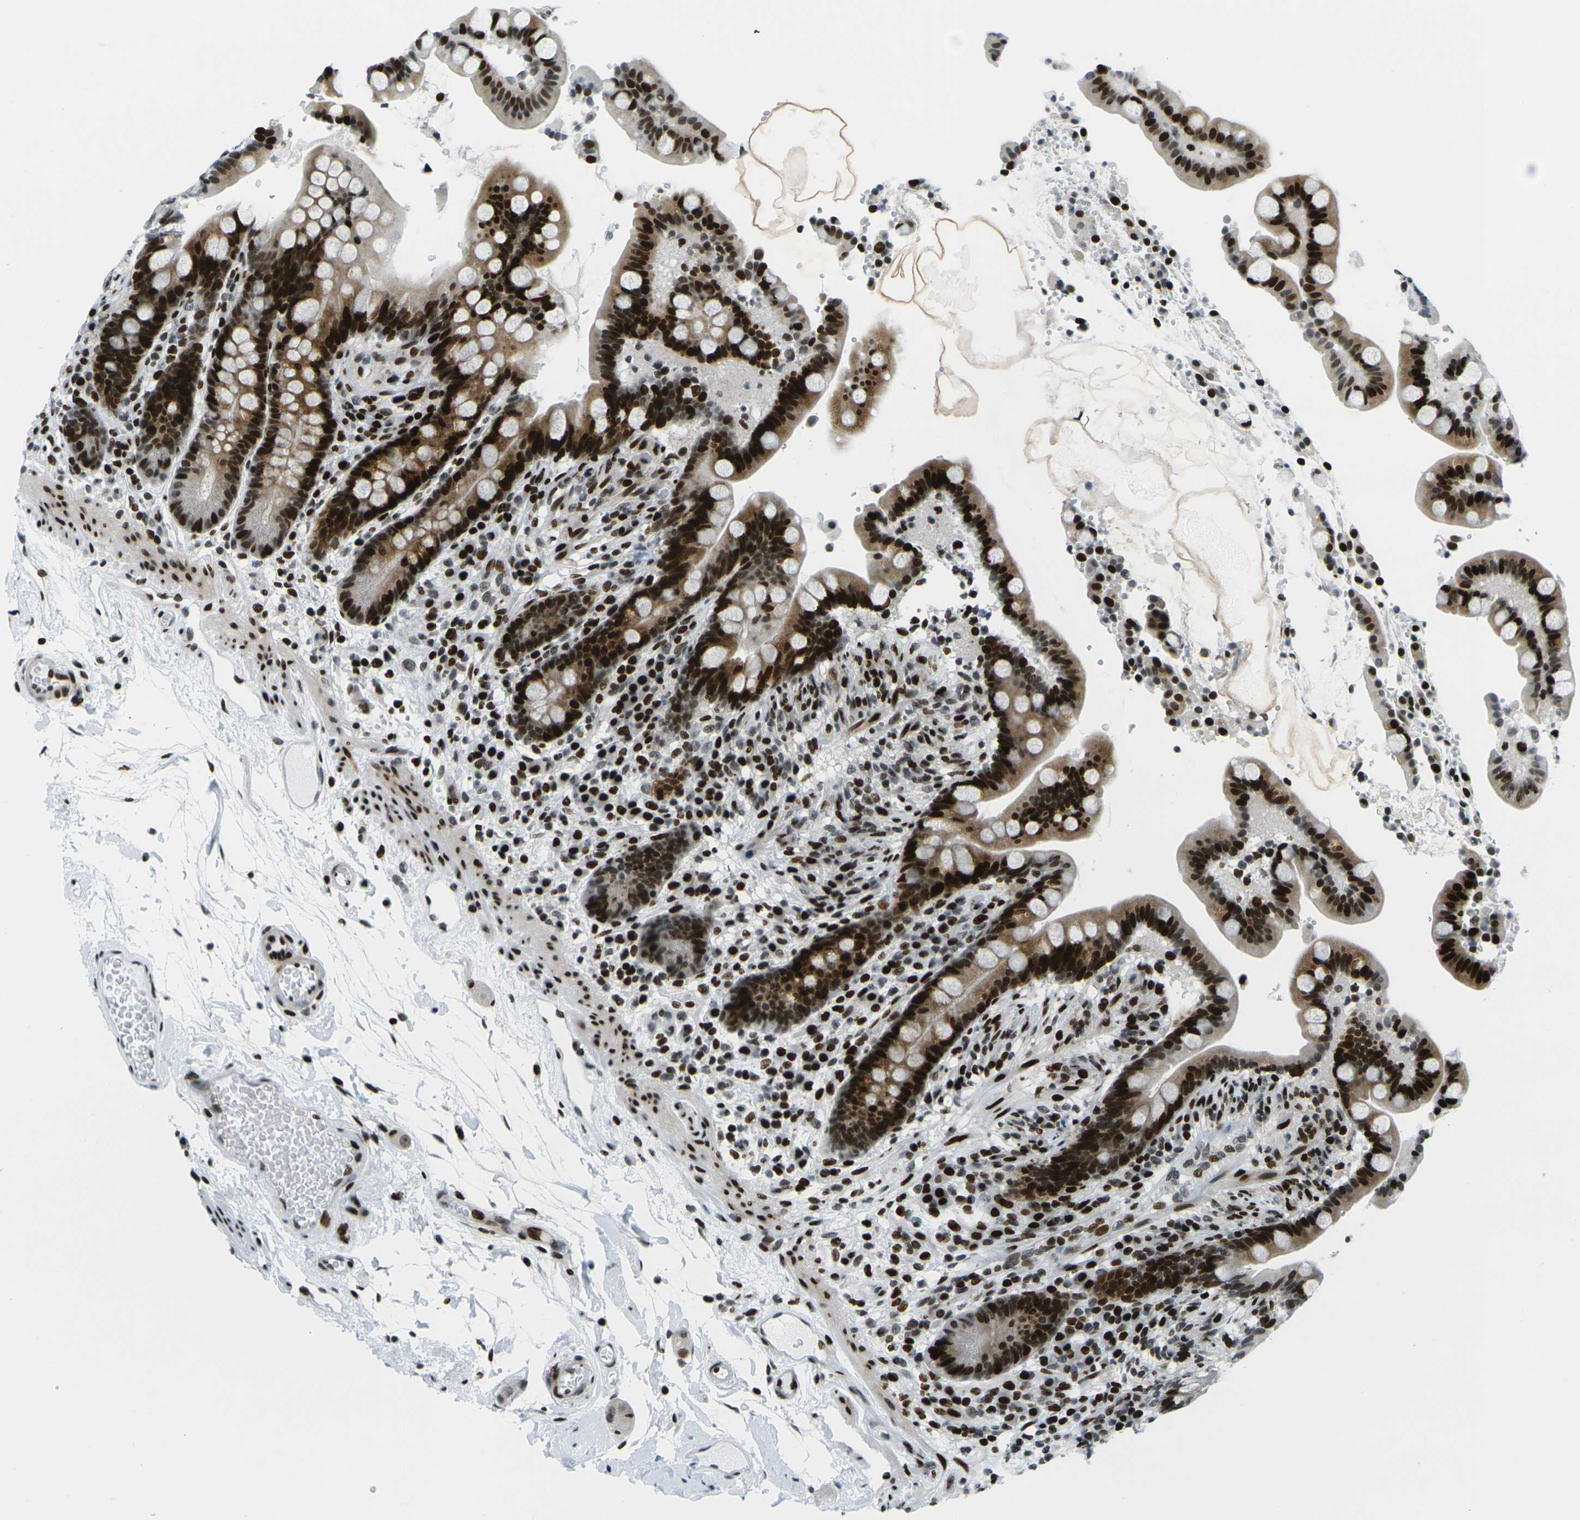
{"staining": {"intensity": "strong", "quantity": ">75%", "location": "nuclear"}, "tissue": "colon", "cell_type": "Endothelial cells", "image_type": "normal", "snomed": [{"axis": "morphology", "description": "Normal tissue, NOS"}, {"axis": "topography", "description": "Colon"}], "caption": "Colon stained with immunohistochemistry (IHC) exhibits strong nuclear expression in about >75% of endothelial cells.", "gene": "H3", "patient": {"sex": "male", "age": 73}}